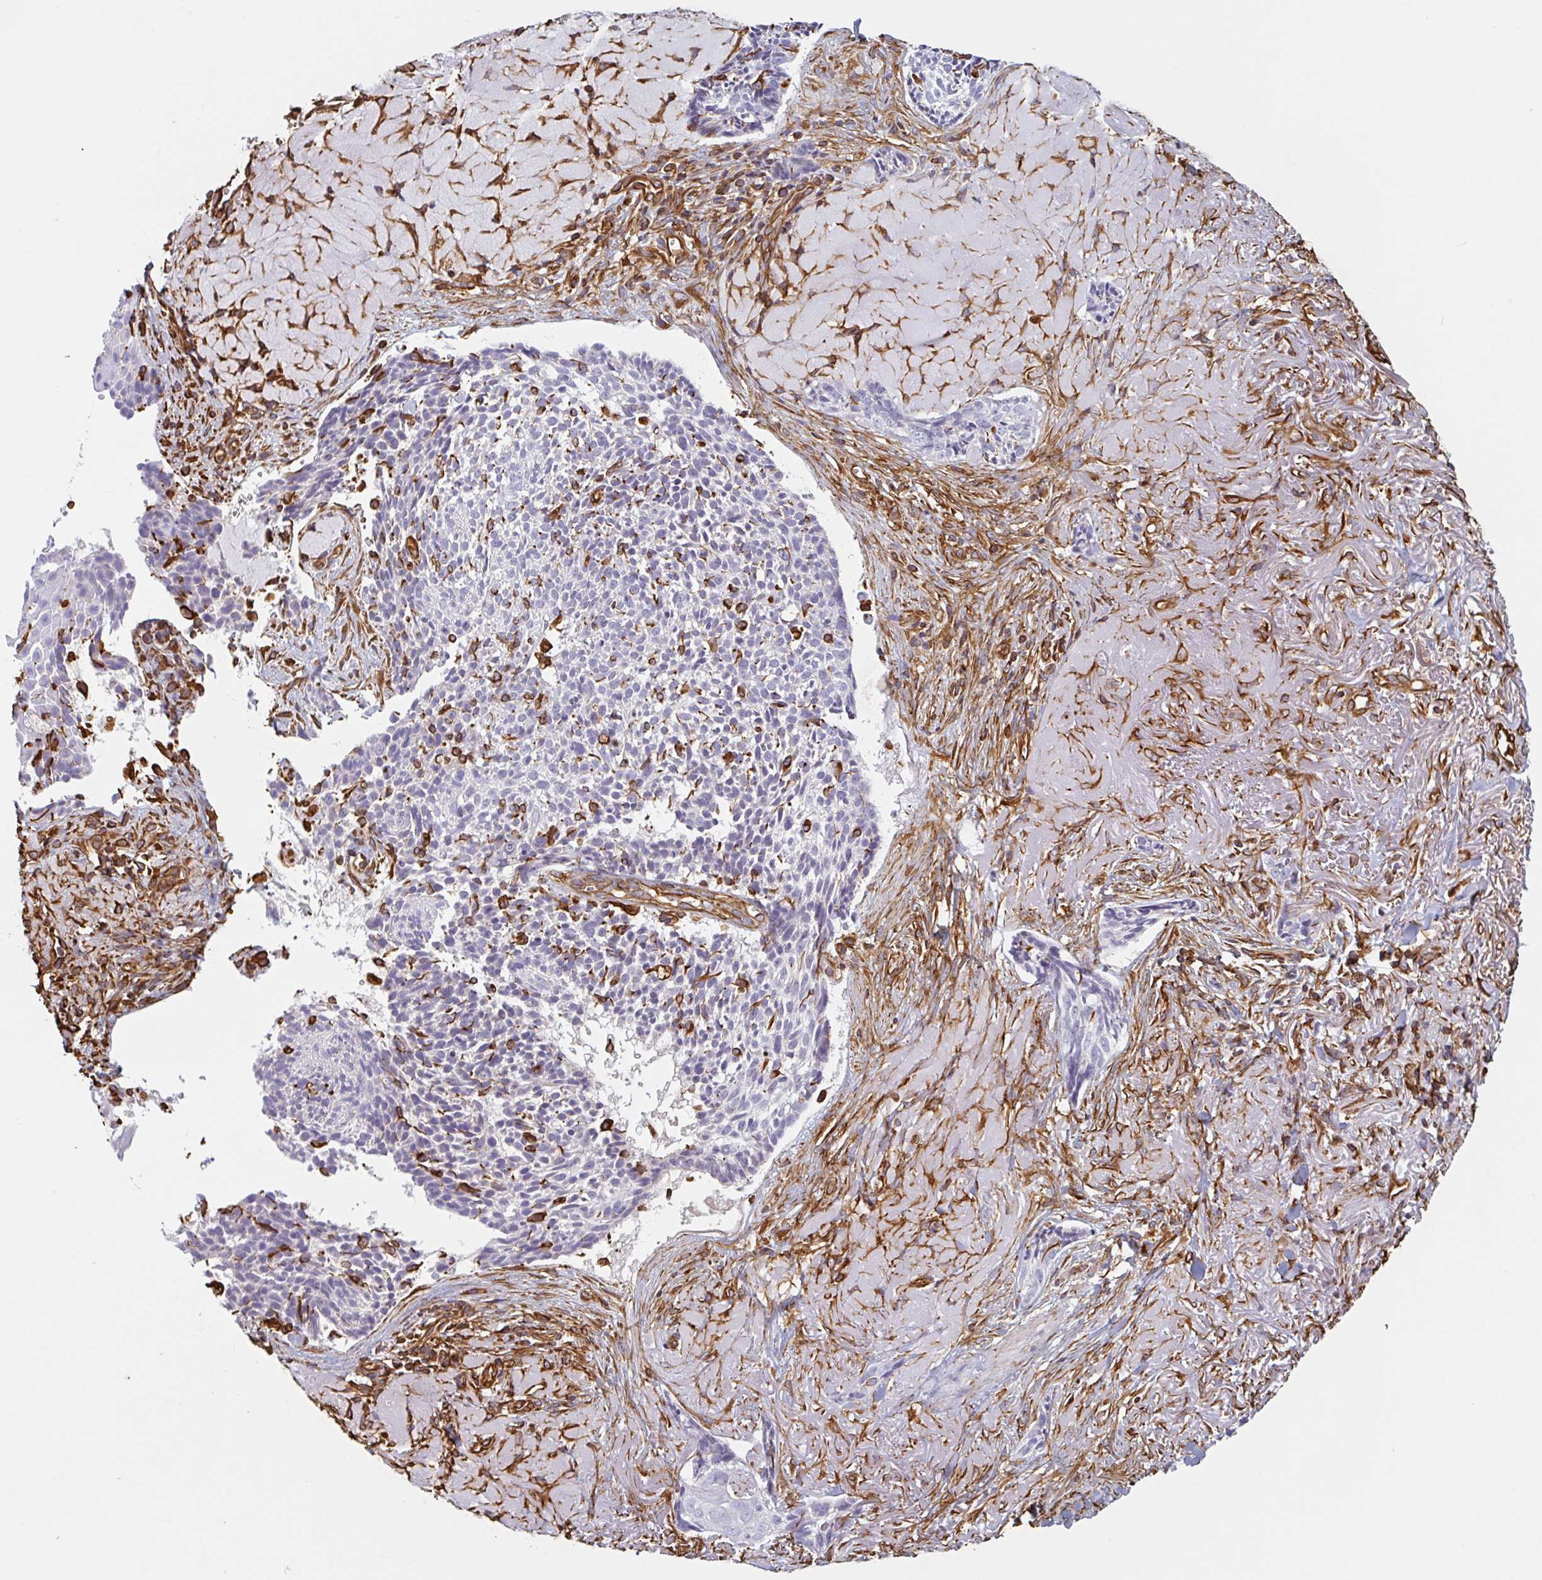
{"staining": {"intensity": "negative", "quantity": "none", "location": "none"}, "tissue": "skin cancer", "cell_type": "Tumor cells", "image_type": "cancer", "snomed": [{"axis": "morphology", "description": "Basal cell carcinoma"}, {"axis": "topography", "description": "Skin"}, {"axis": "topography", "description": "Skin of face"}], "caption": "Tumor cells show no significant staining in skin cancer.", "gene": "PPFIA1", "patient": {"sex": "female", "age": 95}}